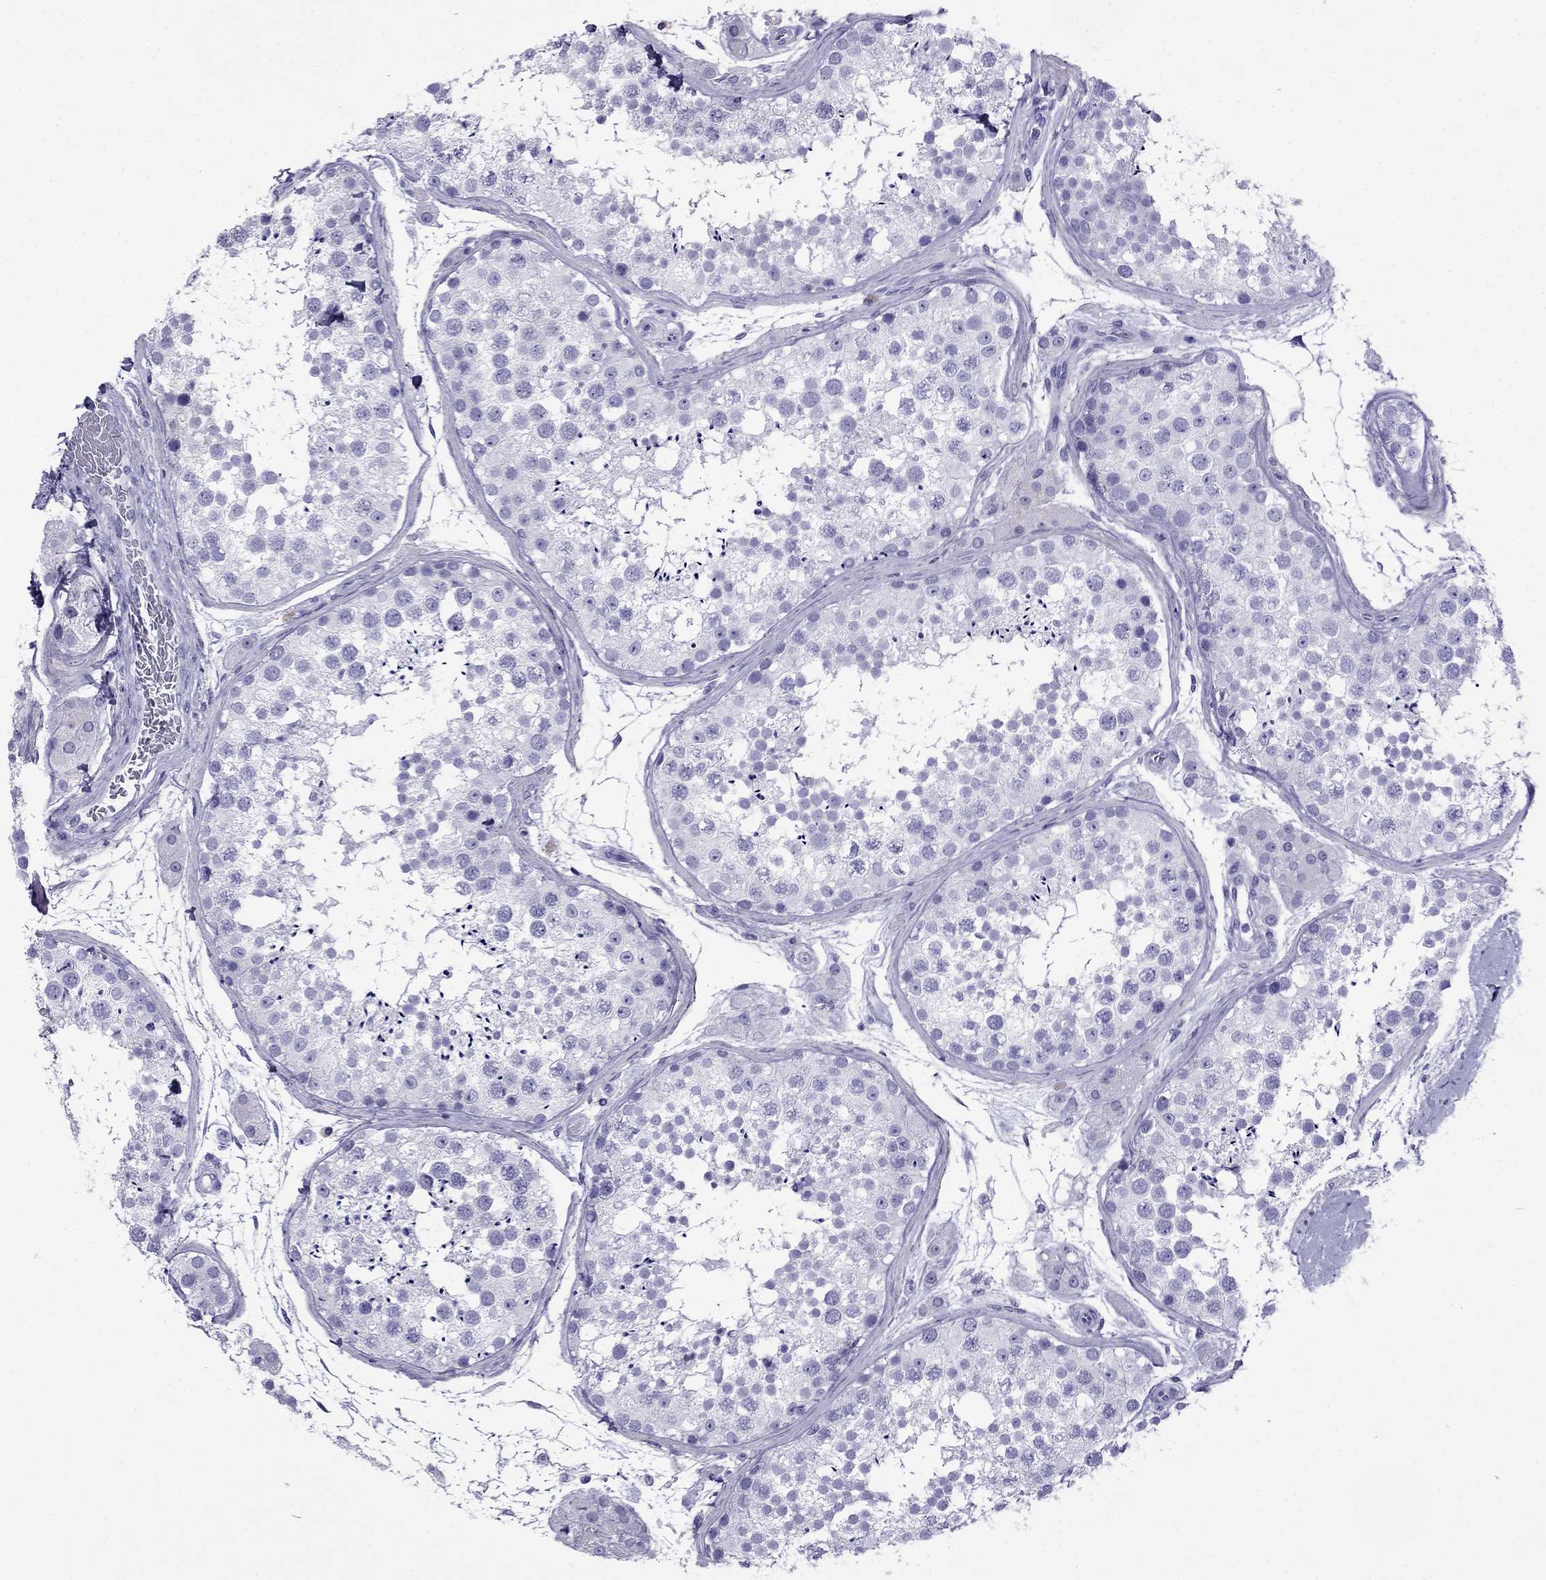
{"staining": {"intensity": "negative", "quantity": "none", "location": "none"}, "tissue": "testis", "cell_type": "Cells in seminiferous ducts", "image_type": "normal", "snomed": [{"axis": "morphology", "description": "Normal tissue, NOS"}, {"axis": "topography", "description": "Testis"}], "caption": "A high-resolution histopathology image shows IHC staining of normal testis, which demonstrates no significant staining in cells in seminiferous ducts.", "gene": "ARR3", "patient": {"sex": "male", "age": 41}}